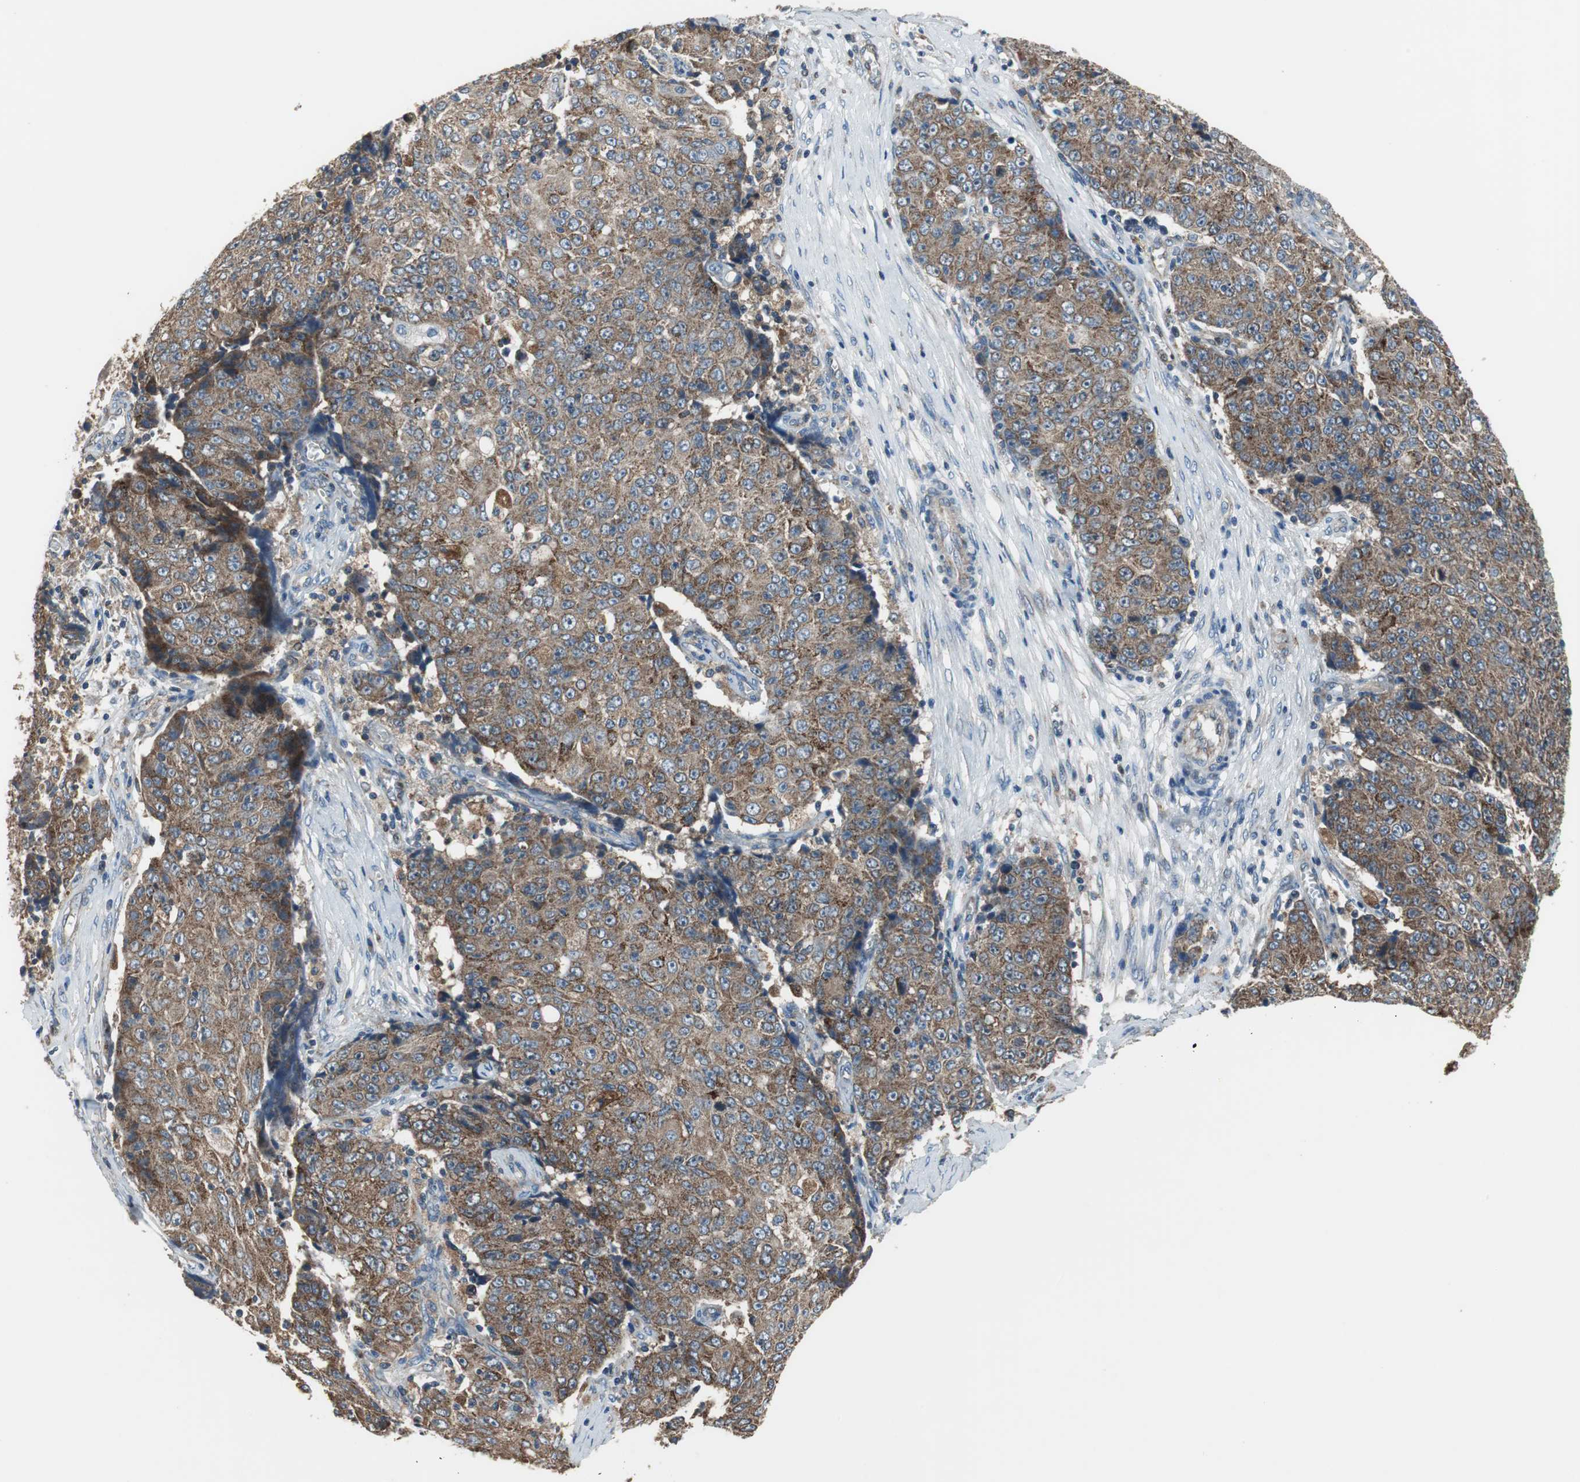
{"staining": {"intensity": "moderate", "quantity": ">75%", "location": "cytoplasmic/membranous"}, "tissue": "ovarian cancer", "cell_type": "Tumor cells", "image_type": "cancer", "snomed": [{"axis": "morphology", "description": "Carcinoma, endometroid"}, {"axis": "topography", "description": "Ovary"}], "caption": "Approximately >75% of tumor cells in ovarian cancer reveal moderate cytoplasmic/membranous protein expression as visualized by brown immunohistochemical staining.", "gene": "PI4KB", "patient": {"sex": "female", "age": 42}}